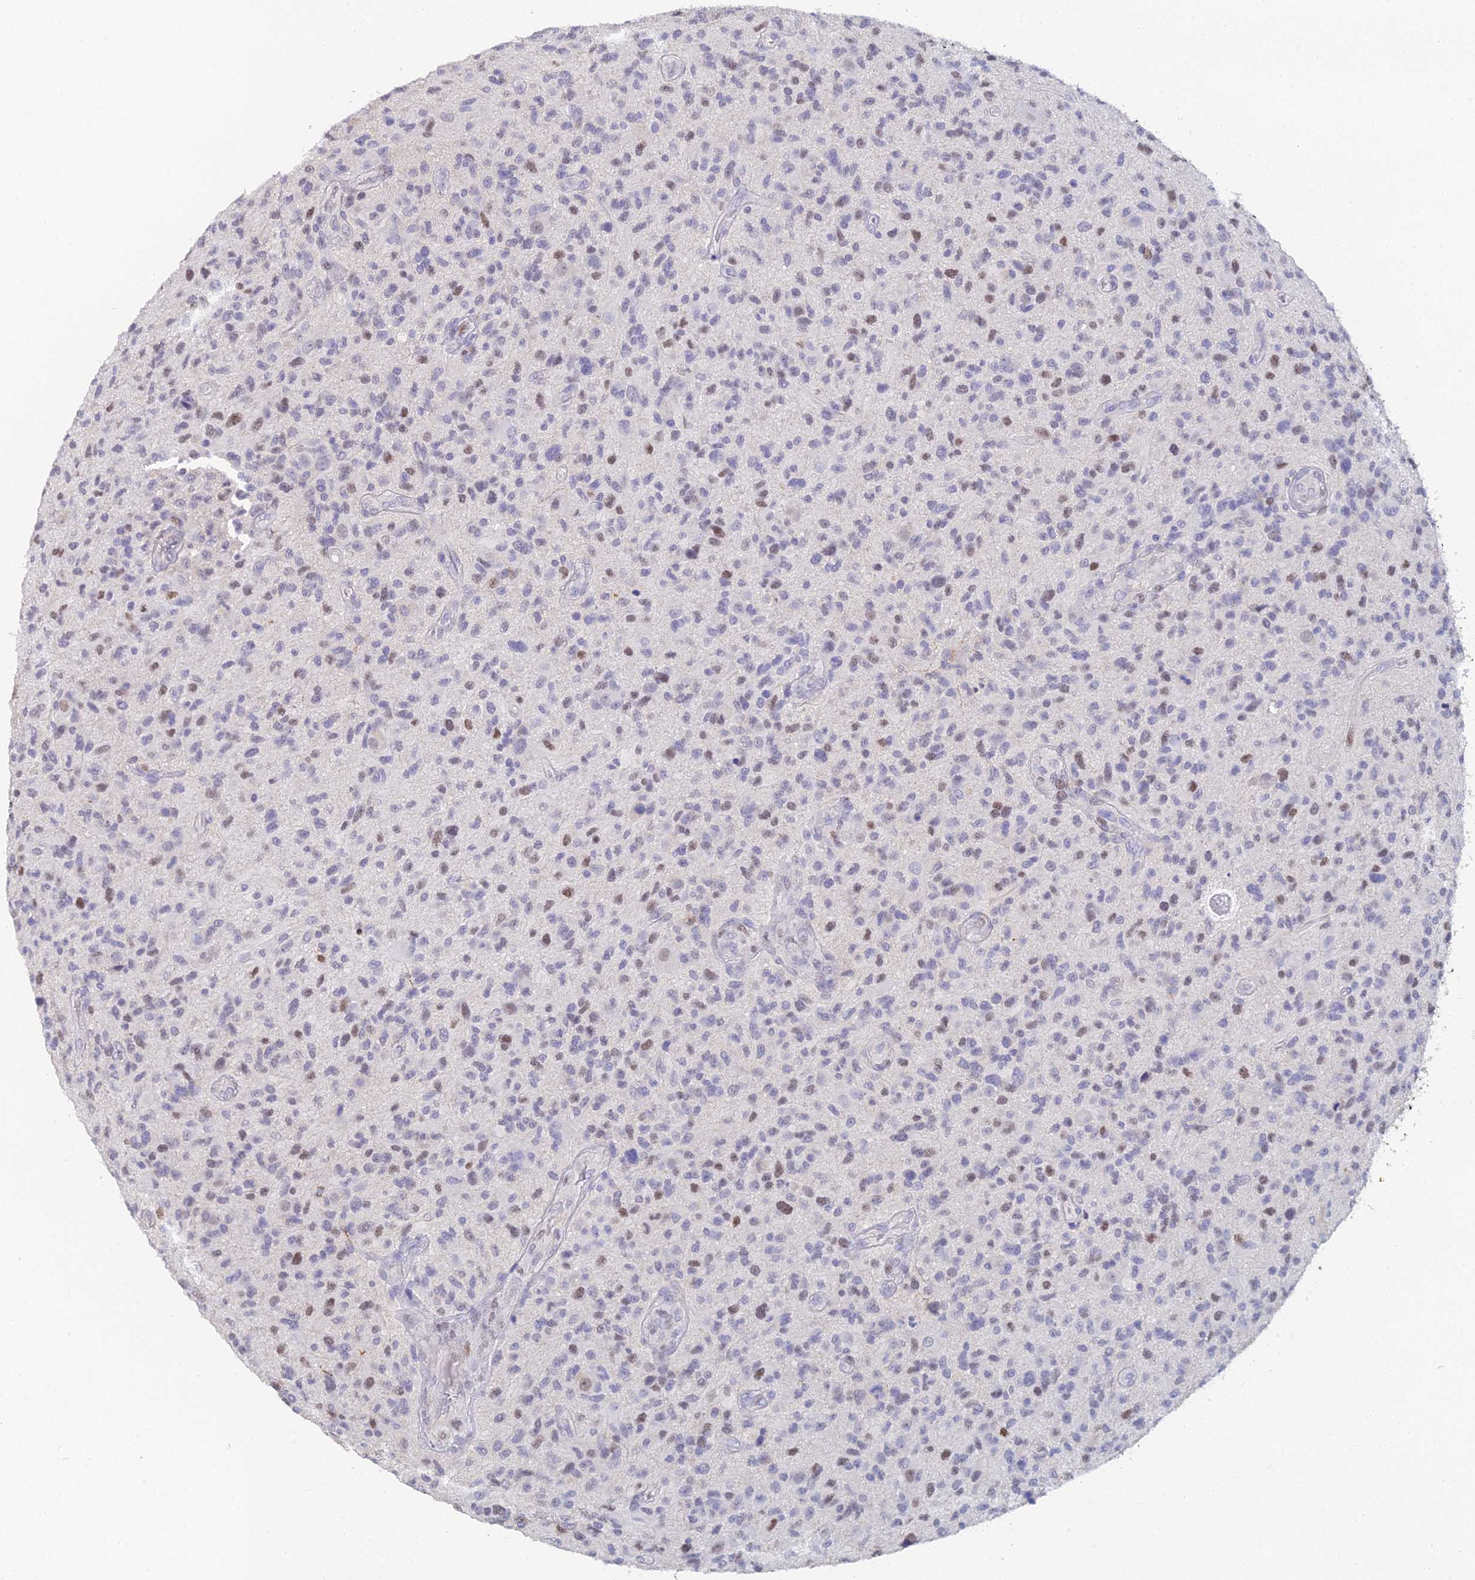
{"staining": {"intensity": "weak", "quantity": "<25%", "location": "nuclear"}, "tissue": "glioma", "cell_type": "Tumor cells", "image_type": "cancer", "snomed": [{"axis": "morphology", "description": "Glioma, malignant, High grade"}, {"axis": "topography", "description": "Brain"}], "caption": "Tumor cells are negative for brown protein staining in high-grade glioma (malignant). Brightfield microscopy of IHC stained with DAB (brown) and hematoxylin (blue), captured at high magnification.", "gene": "MCM2", "patient": {"sex": "male", "age": 47}}